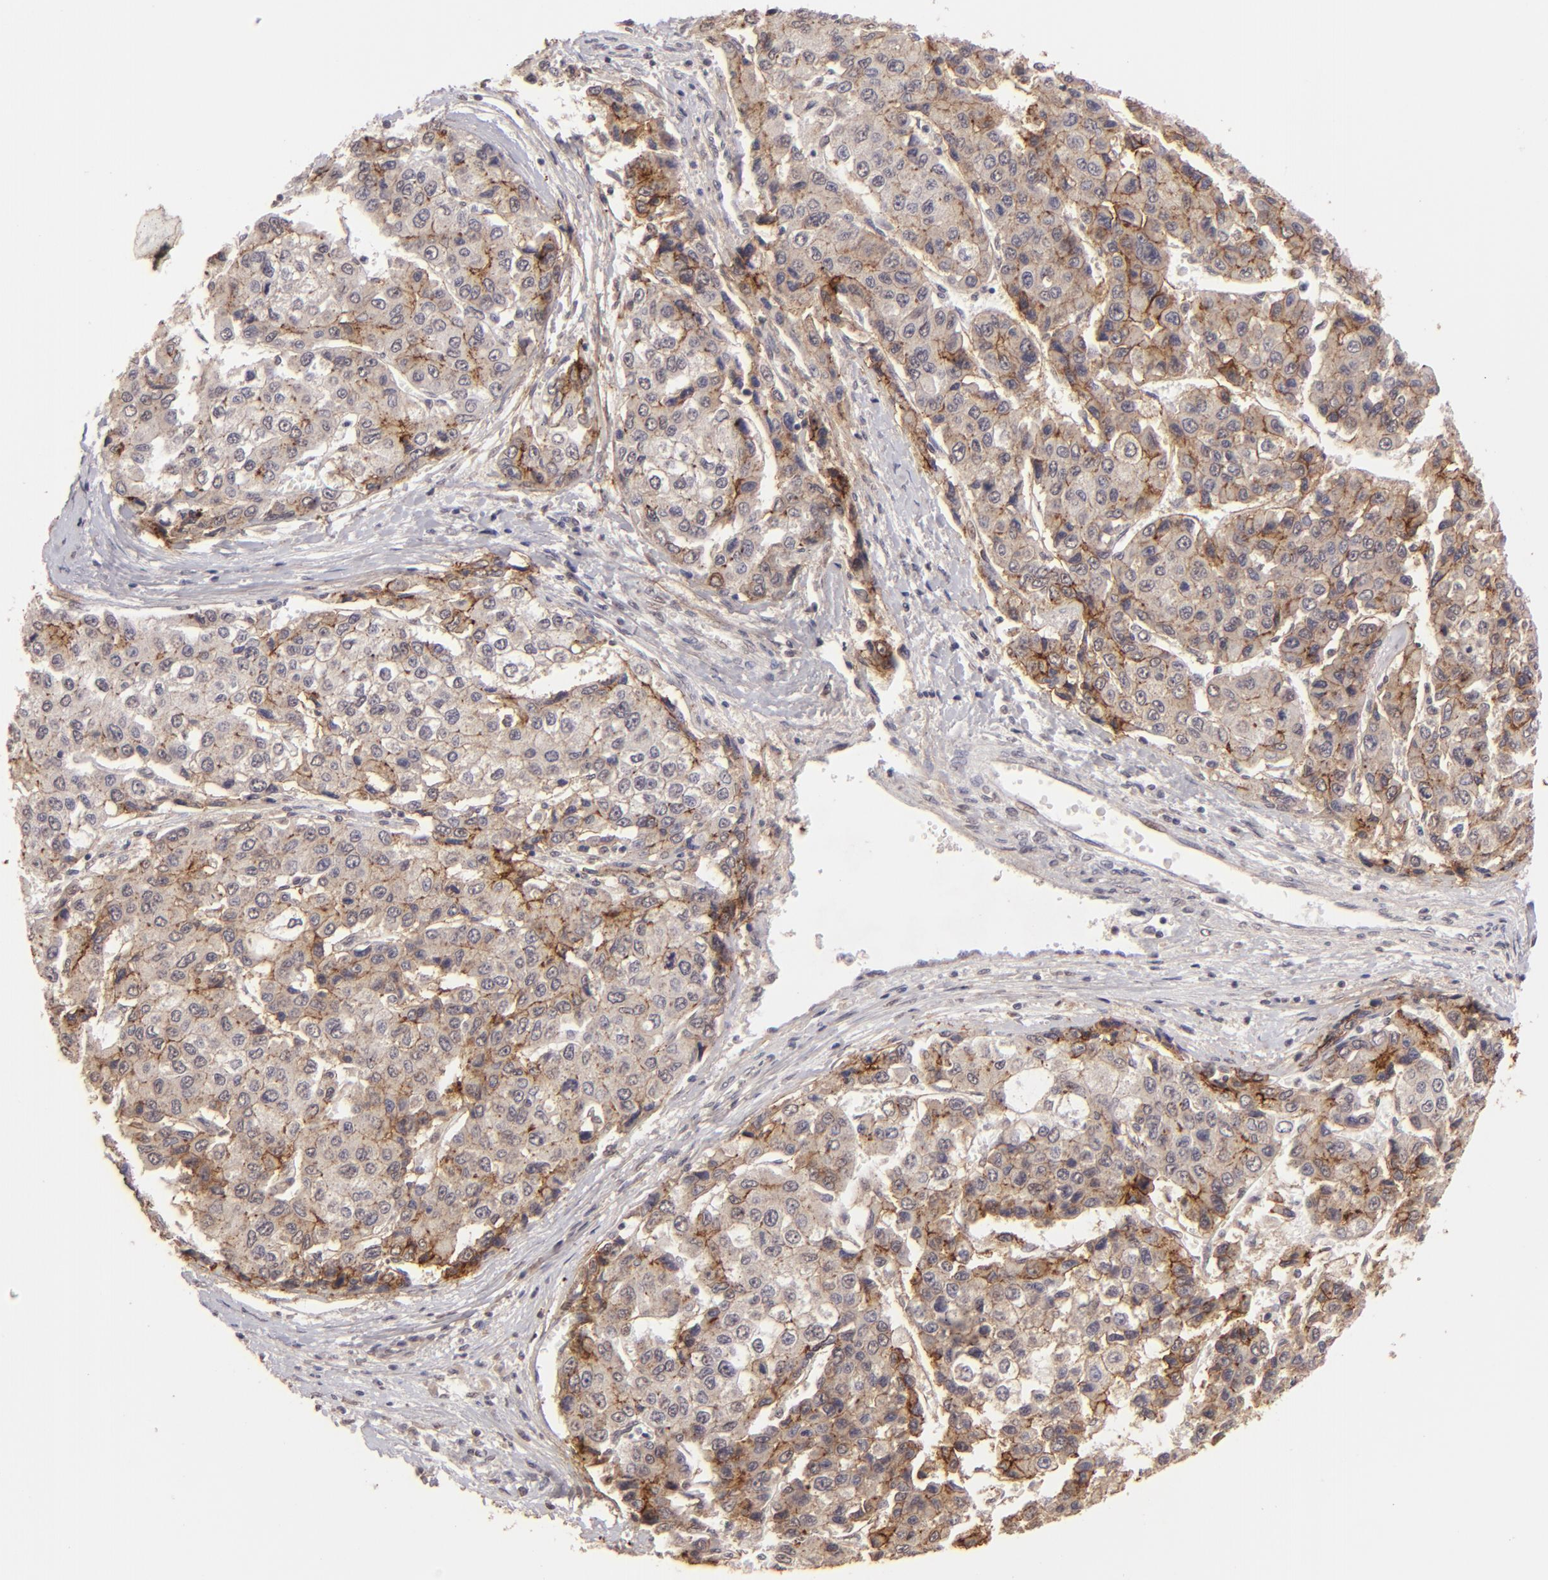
{"staining": {"intensity": "moderate", "quantity": ">75%", "location": "cytoplasmic/membranous"}, "tissue": "liver cancer", "cell_type": "Tumor cells", "image_type": "cancer", "snomed": [{"axis": "morphology", "description": "Carcinoma, Hepatocellular, NOS"}, {"axis": "topography", "description": "Liver"}], "caption": "Immunohistochemistry of hepatocellular carcinoma (liver) demonstrates medium levels of moderate cytoplasmic/membranous expression in about >75% of tumor cells.", "gene": "CLDN1", "patient": {"sex": "female", "age": 66}}